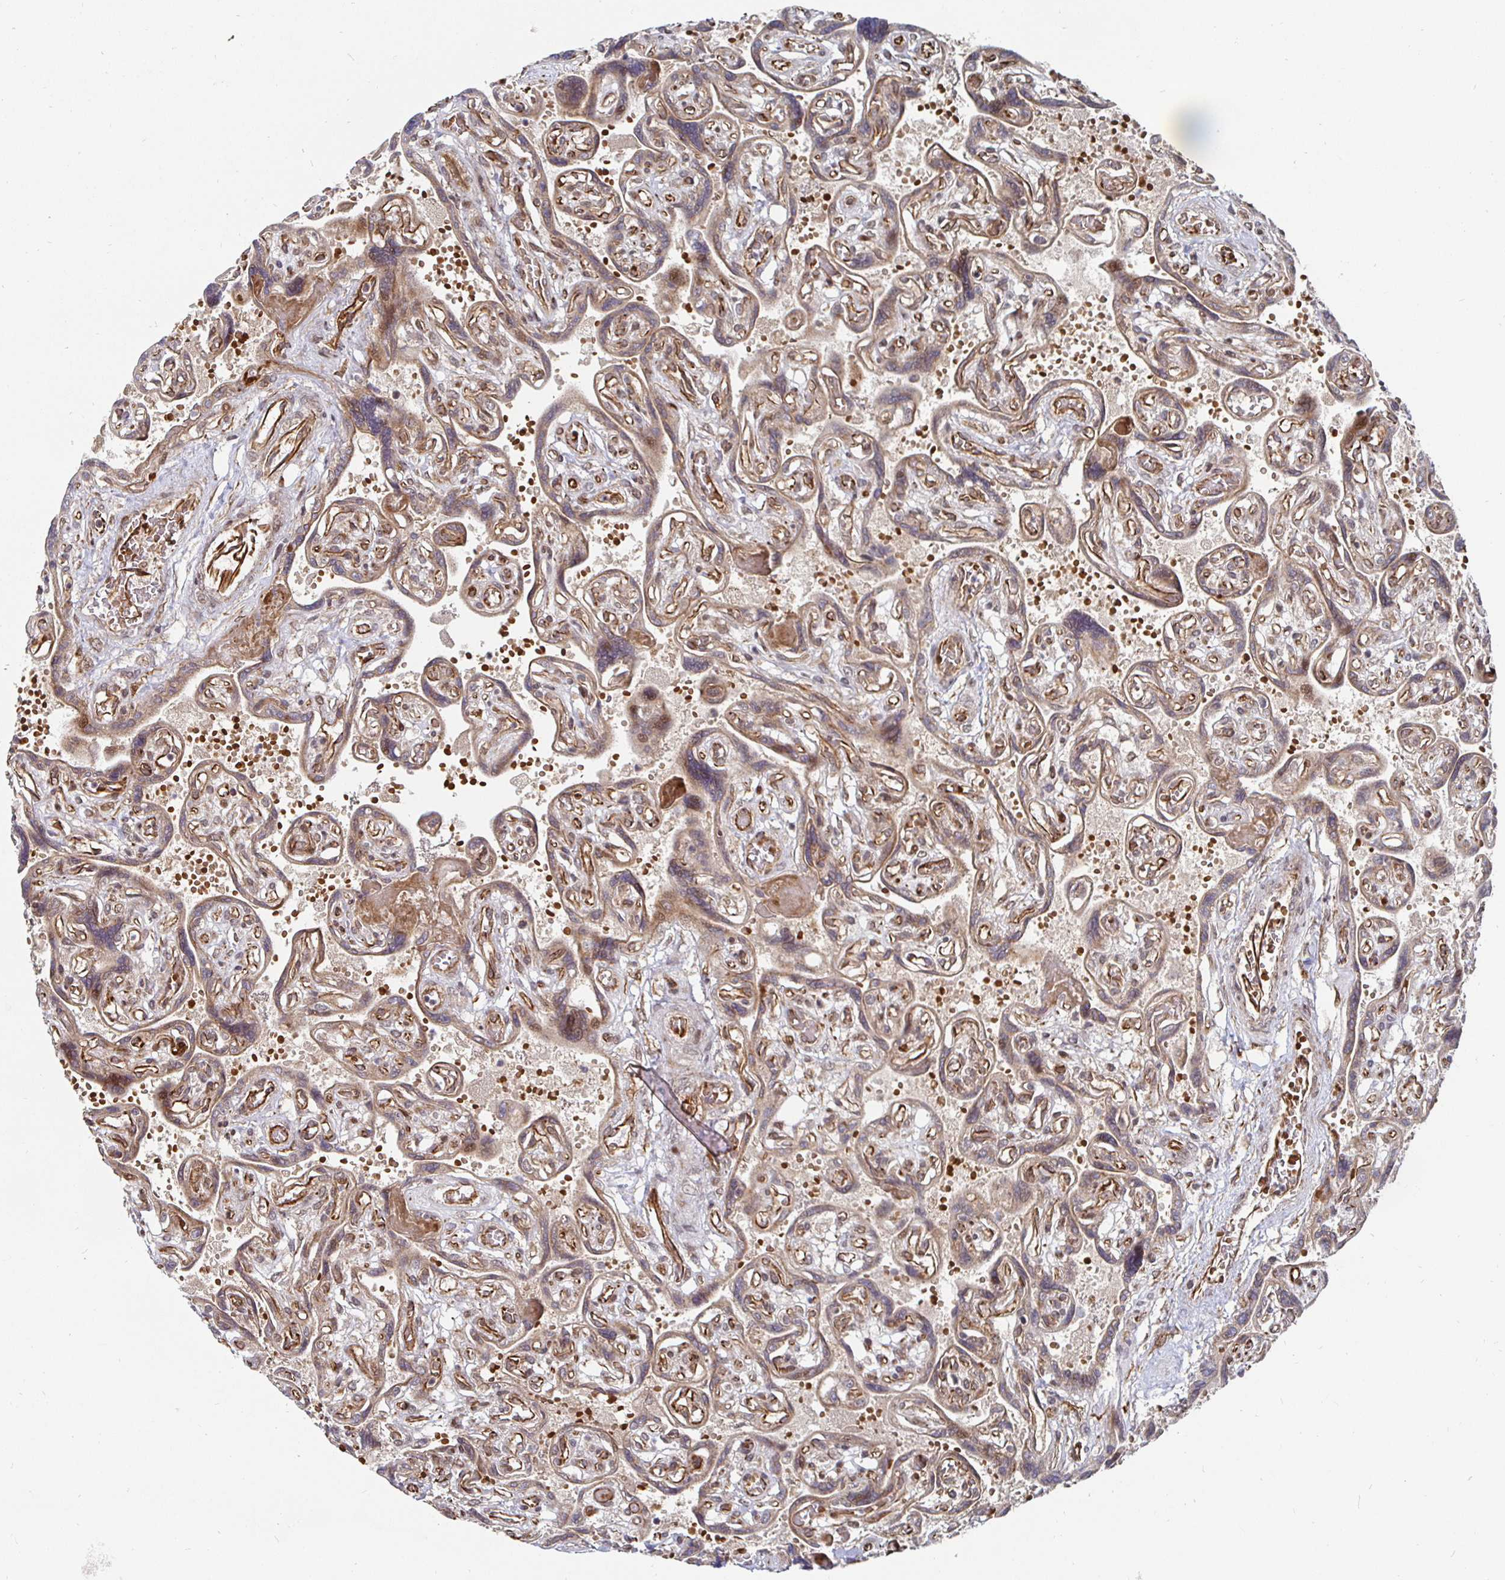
{"staining": {"intensity": "weak", "quantity": ">75%", "location": "cytoplasmic/membranous"}, "tissue": "placenta", "cell_type": "Decidual cells", "image_type": "normal", "snomed": [{"axis": "morphology", "description": "Normal tissue, NOS"}, {"axis": "topography", "description": "Placenta"}], "caption": "Brown immunohistochemical staining in unremarkable placenta shows weak cytoplasmic/membranous expression in approximately >75% of decidual cells. (DAB (3,3'-diaminobenzidine) IHC with brightfield microscopy, high magnification).", "gene": "TBKBP1", "patient": {"sex": "female", "age": 32}}